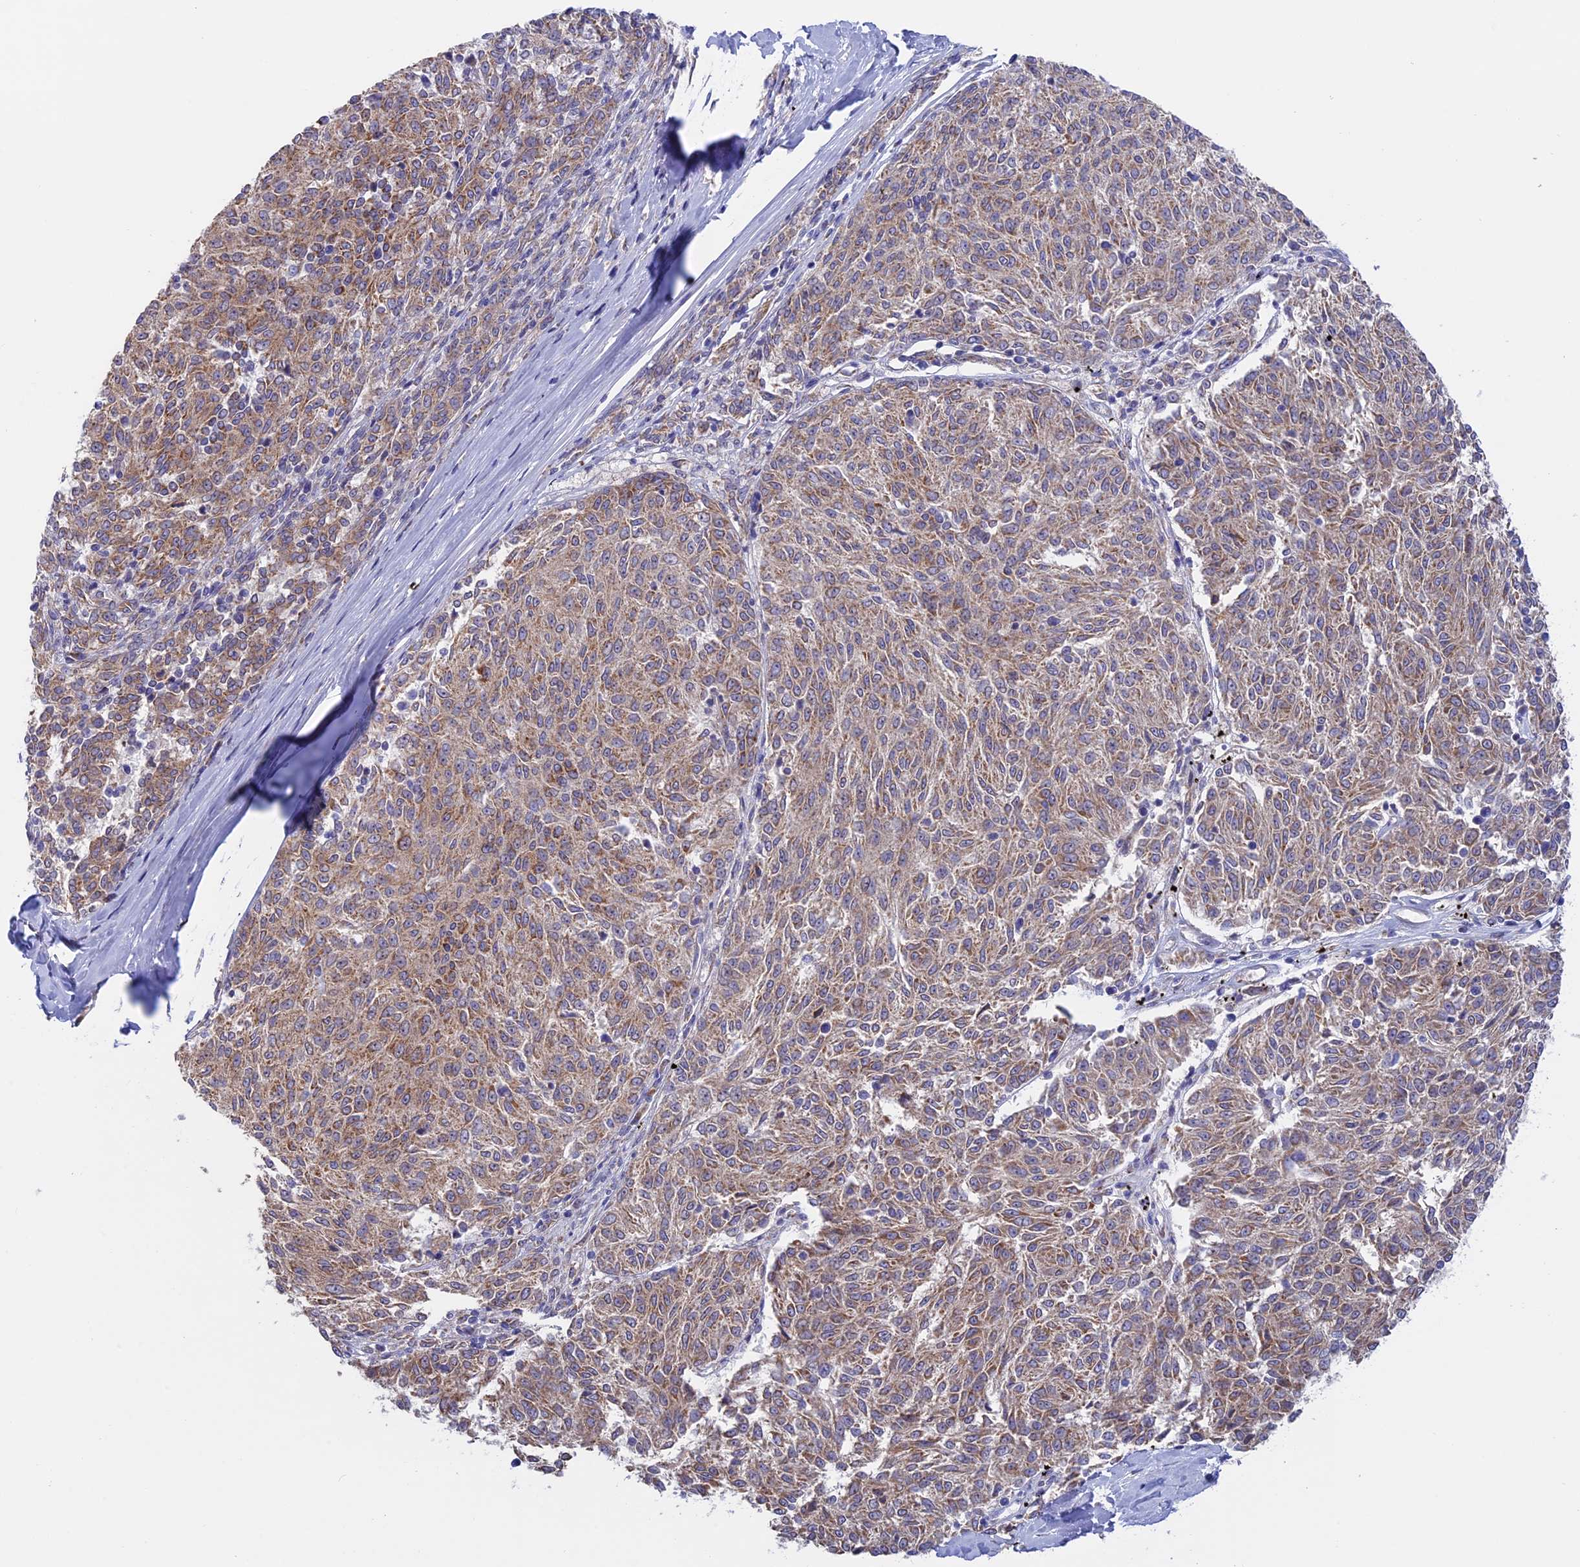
{"staining": {"intensity": "moderate", "quantity": ">75%", "location": "cytoplasmic/membranous"}, "tissue": "melanoma", "cell_type": "Tumor cells", "image_type": "cancer", "snomed": [{"axis": "morphology", "description": "Malignant melanoma, NOS"}, {"axis": "topography", "description": "Skin"}], "caption": "High-magnification brightfield microscopy of melanoma stained with DAB (3,3'-diaminobenzidine) (brown) and counterstained with hematoxylin (blue). tumor cells exhibit moderate cytoplasmic/membranous staining is present in approximately>75% of cells.", "gene": "ETFDH", "patient": {"sex": "female", "age": 72}}